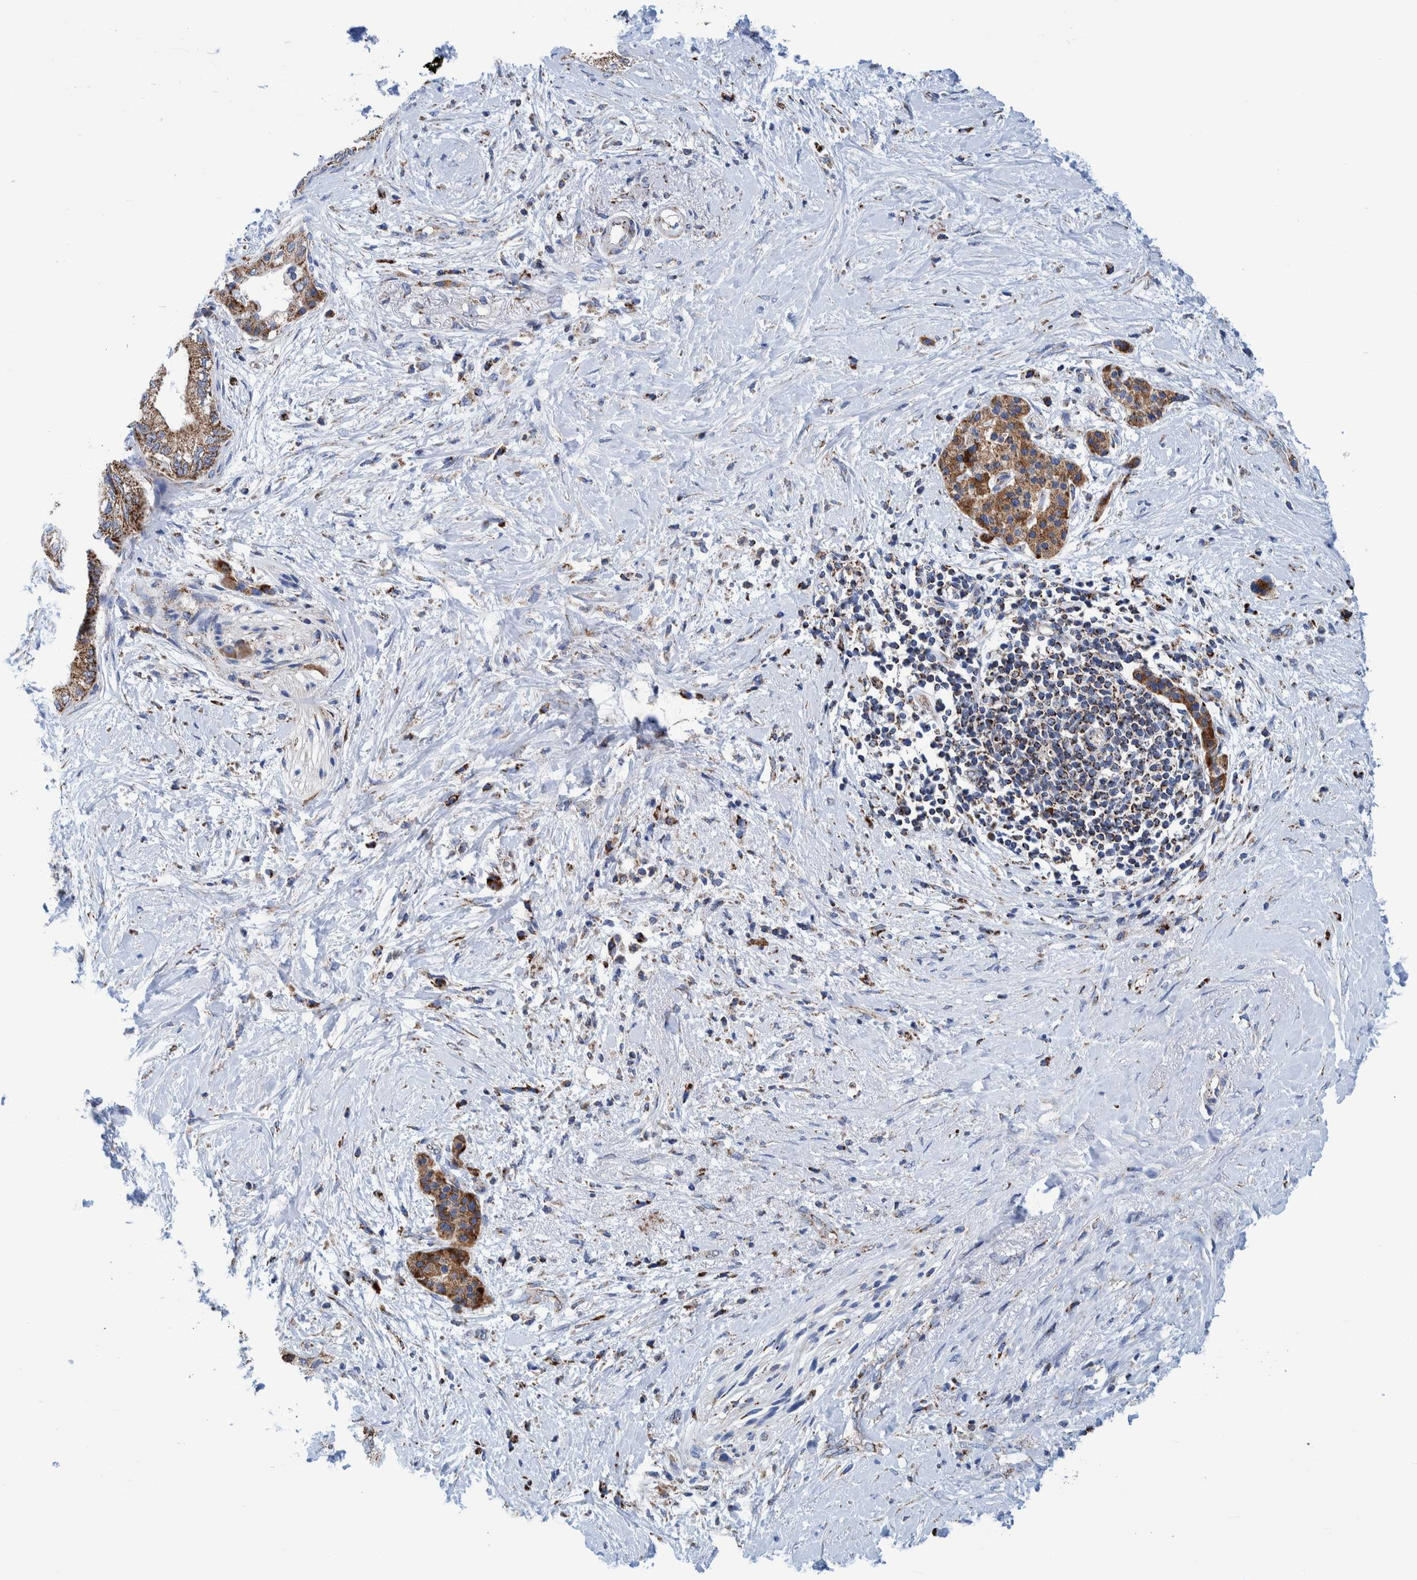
{"staining": {"intensity": "moderate", "quantity": ">75%", "location": "cytoplasmic/membranous"}, "tissue": "pancreatic cancer", "cell_type": "Tumor cells", "image_type": "cancer", "snomed": [{"axis": "morphology", "description": "Normal tissue, NOS"}, {"axis": "morphology", "description": "Adenocarcinoma, NOS"}, {"axis": "topography", "description": "Pancreas"}, {"axis": "topography", "description": "Duodenum"}], "caption": "This histopathology image displays adenocarcinoma (pancreatic) stained with immunohistochemistry (IHC) to label a protein in brown. The cytoplasmic/membranous of tumor cells show moderate positivity for the protein. Nuclei are counter-stained blue.", "gene": "BZW2", "patient": {"sex": "female", "age": 60}}